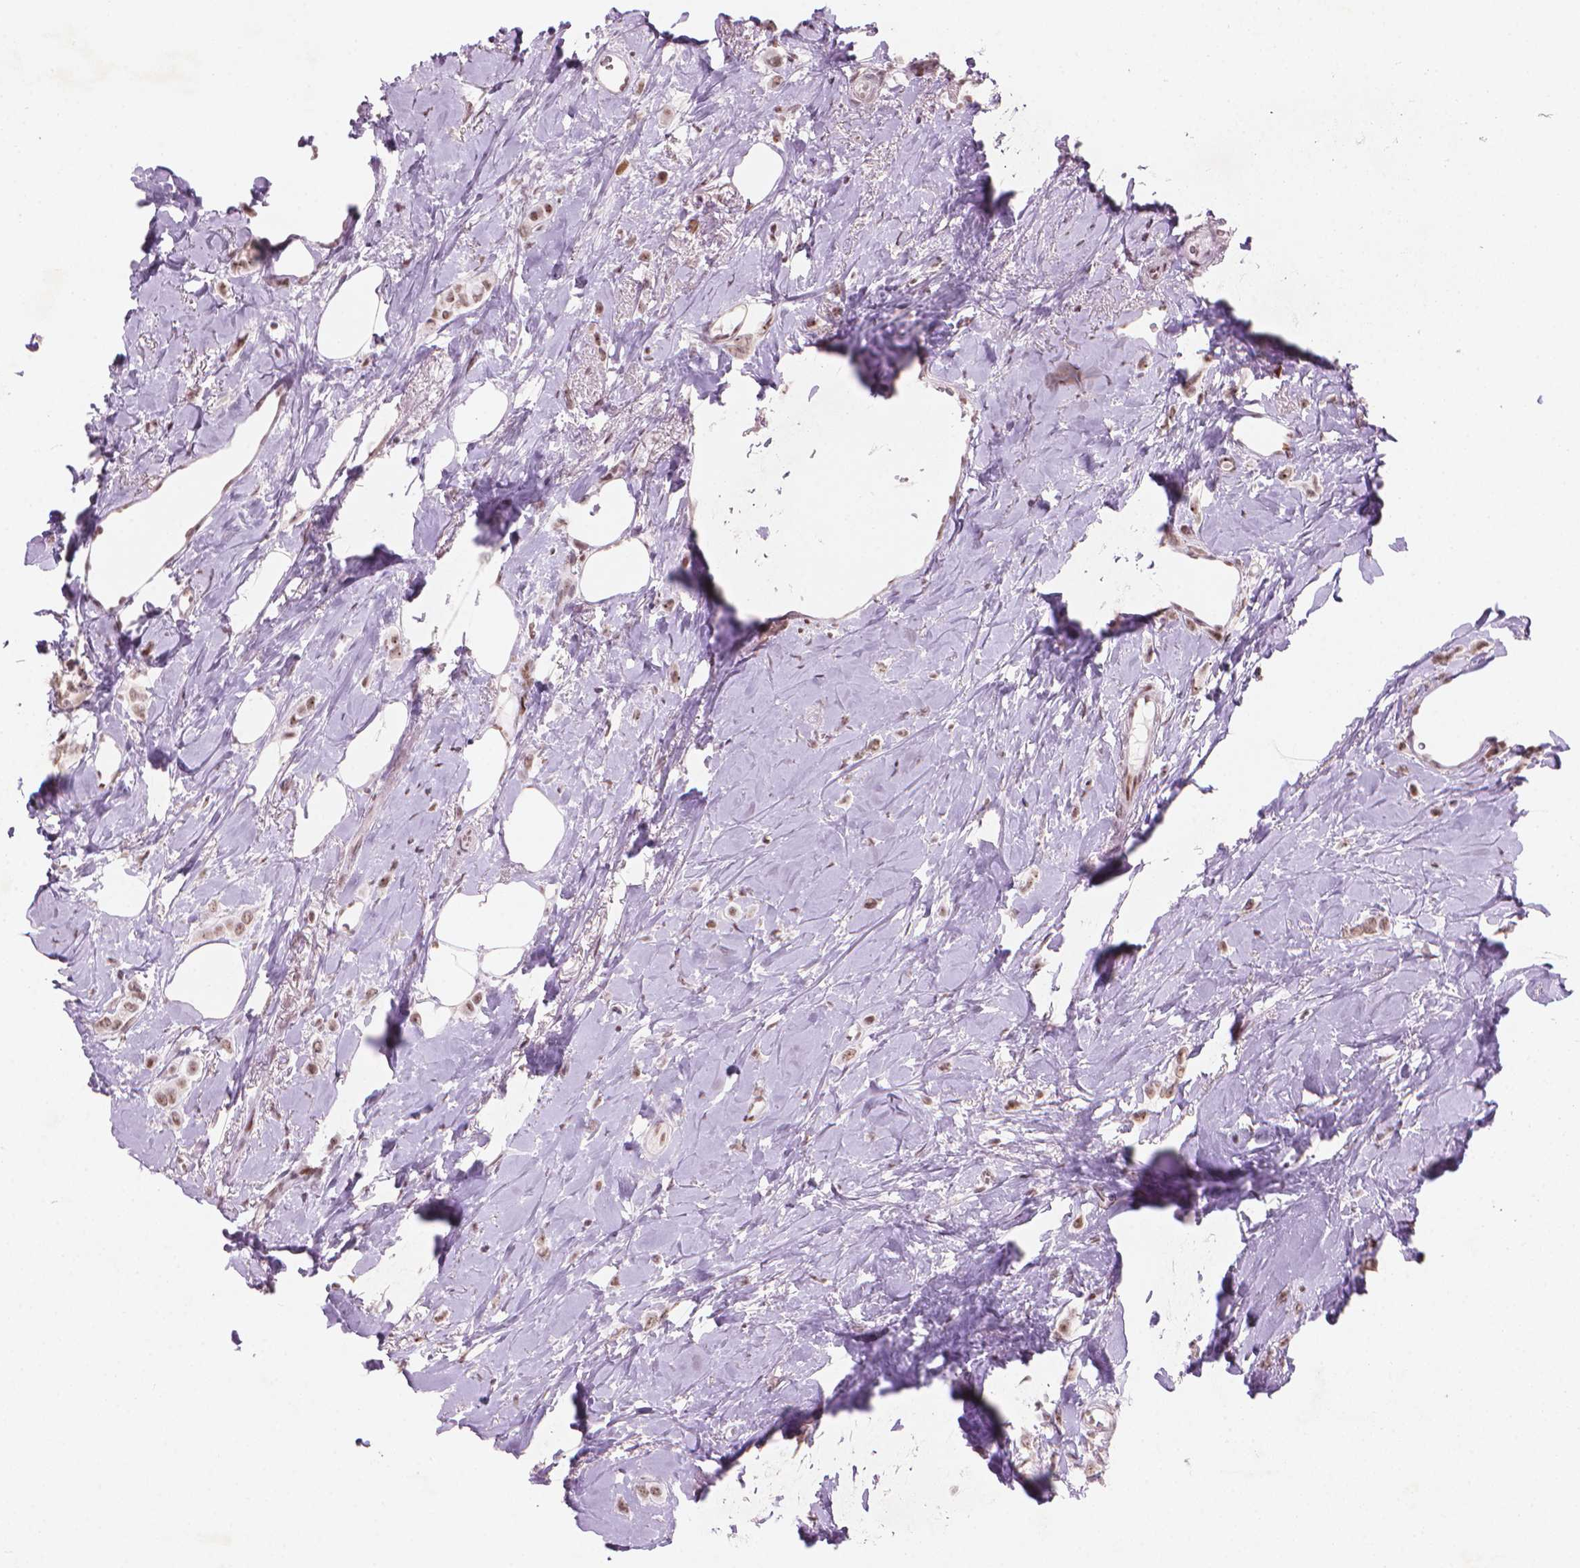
{"staining": {"intensity": "moderate", "quantity": ">75%", "location": "nuclear"}, "tissue": "breast cancer", "cell_type": "Tumor cells", "image_type": "cancer", "snomed": [{"axis": "morphology", "description": "Lobular carcinoma"}, {"axis": "topography", "description": "Breast"}], "caption": "Human breast lobular carcinoma stained with a brown dye exhibits moderate nuclear positive positivity in approximately >75% of tumor cells.", "gene": "HES7", "patient": {"sex": "female", "age": 66}}